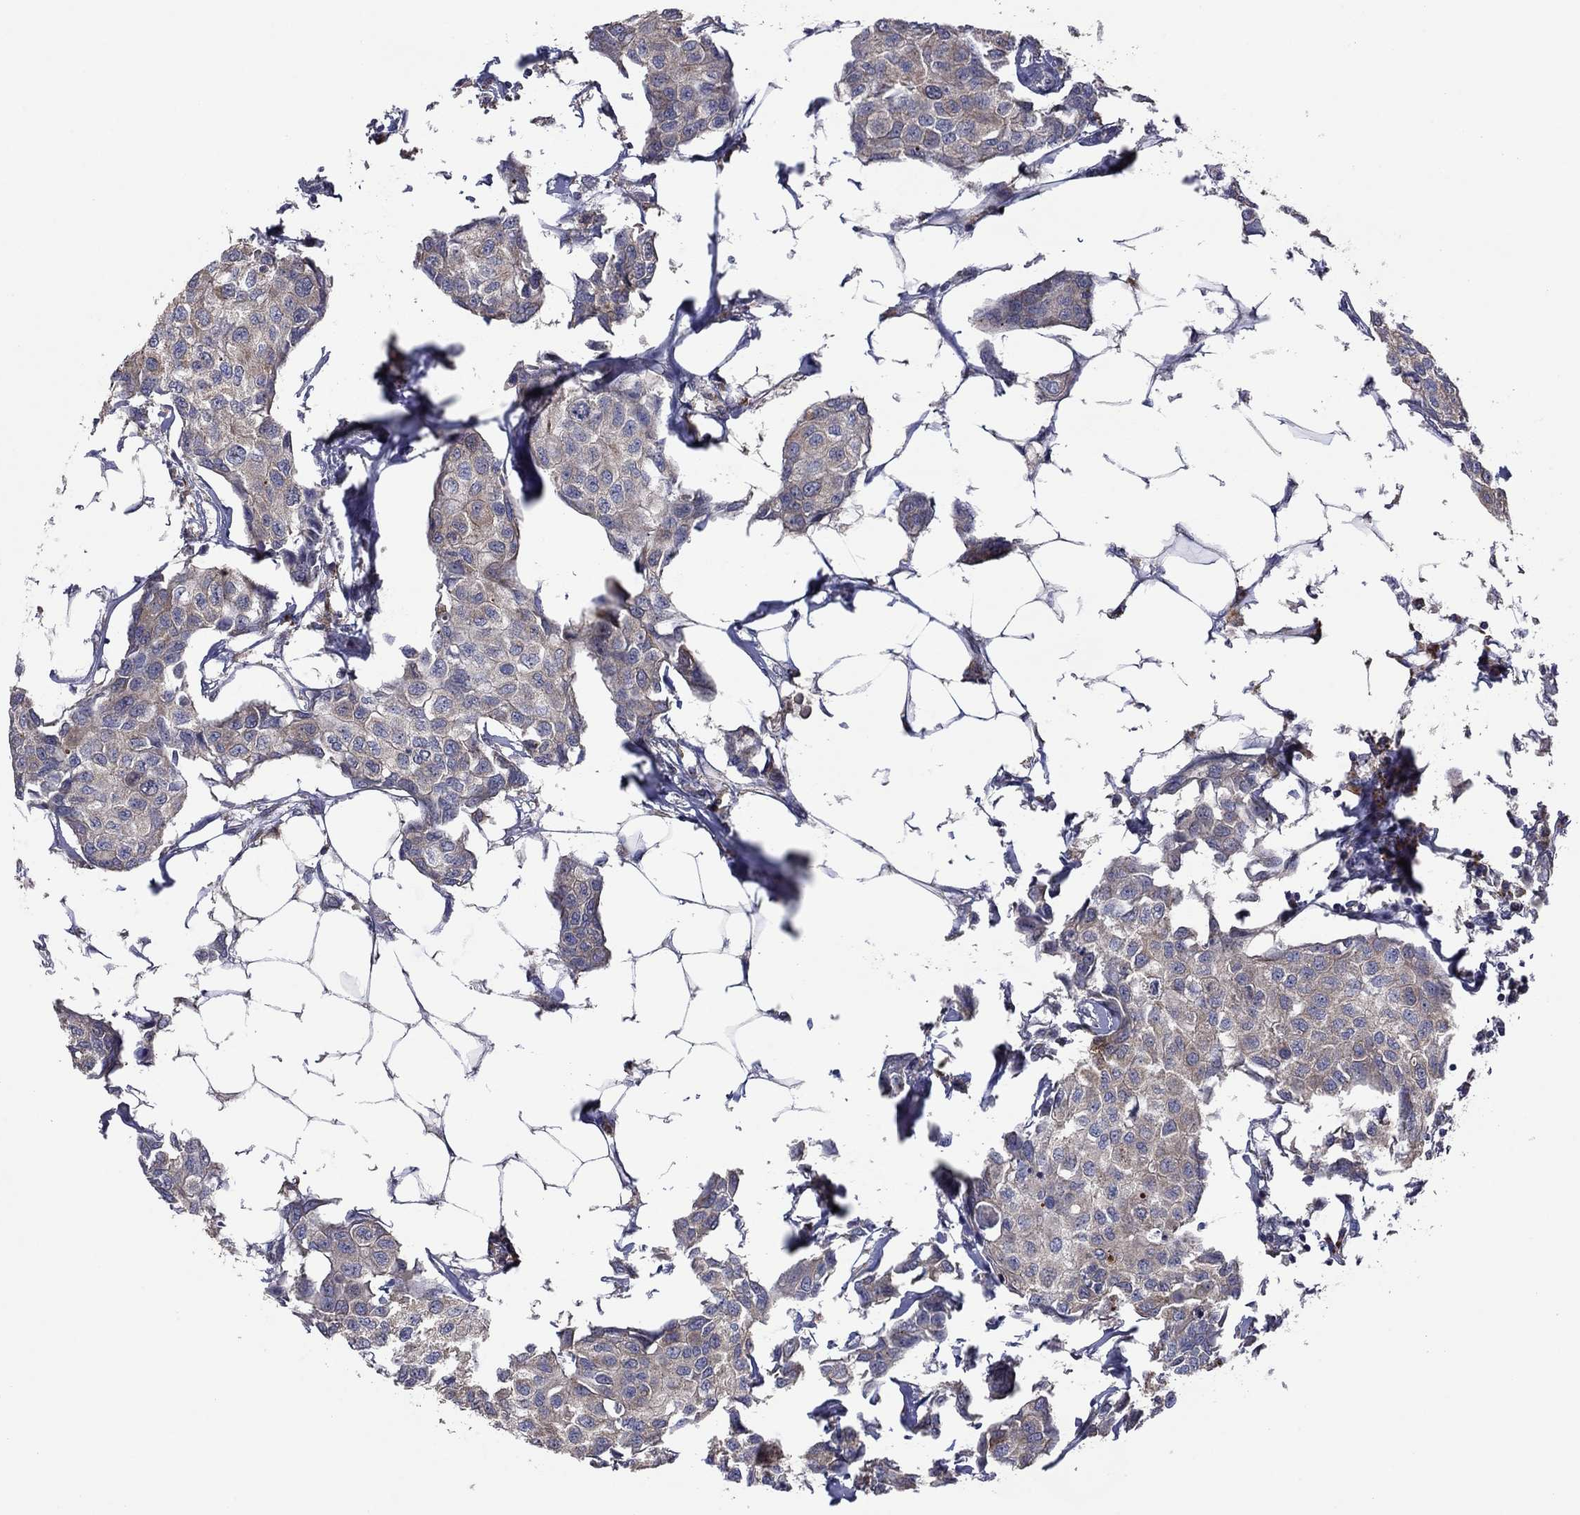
{"staining": {"intensity": "weak", "quantity": "25%-75%", "location": "cytoplasmic/membranous"}, "tissue": "breast cancer", "cell_type": "Tumor cells", "image_type": "cancer", "snomed": [{"axis": "morphology", "description": "Duct carcinoma"}, {"axis": "topography", "description": "Breast"}], "caption": "High-magnification brightfield microscopy of breast invasive ductal carcinoma stained with DAB (3,3'-diaminobenzidine) (brown) and counterstained with hematoxylin (blue). tumor cells exhibit weak cytoplasmic/membranous expression is present in approximately25%-75% of cells. (IHC, brightfield microscopy, high magnification).", "gene": "MEA1", "patient": {"sex": "female", "age": 80}}